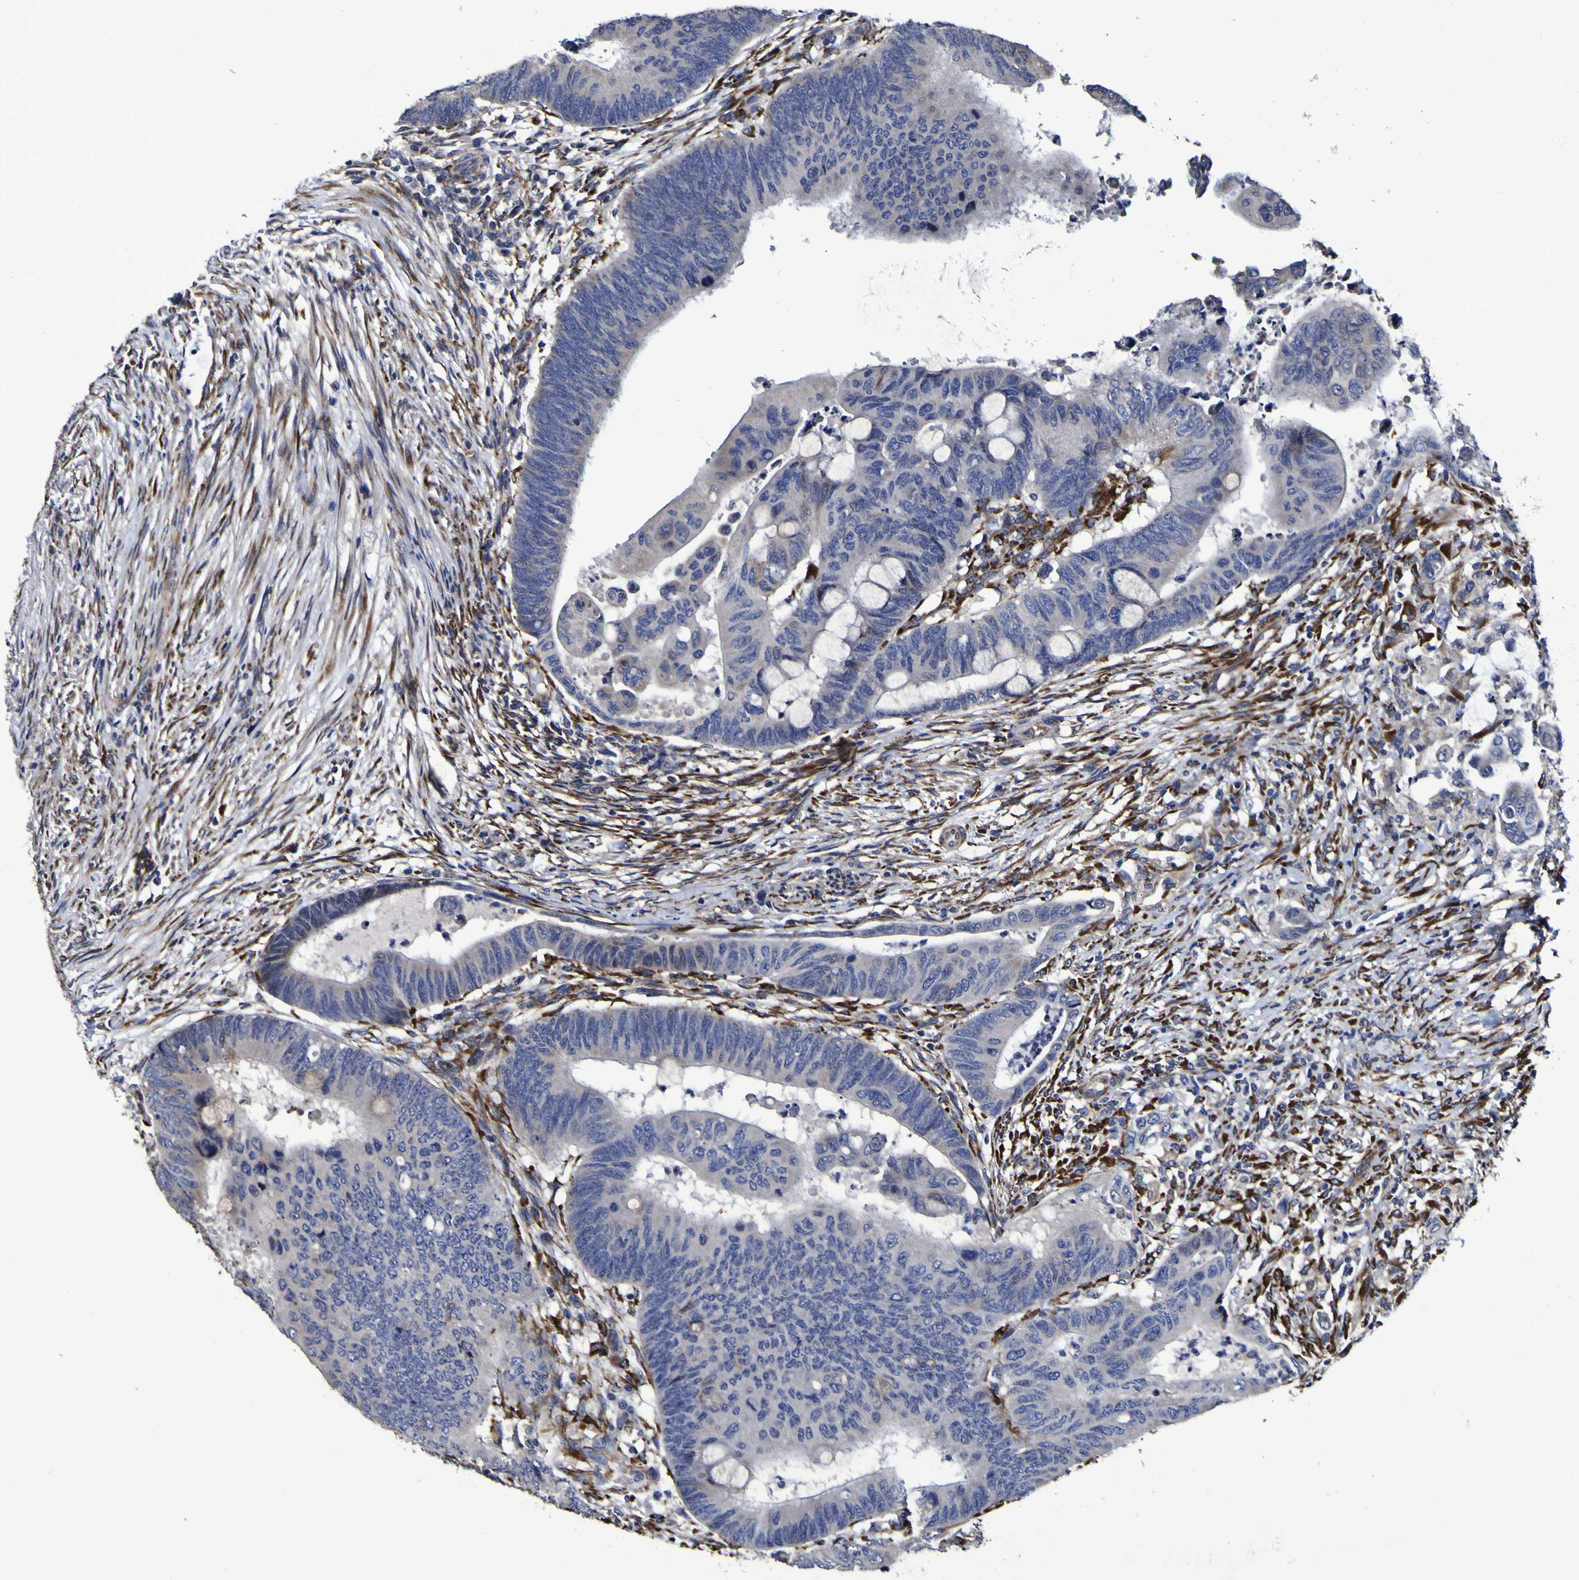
{"staining": {"intensity": "negative", "quantity": "none", "location": "none"}, "tissue": "colorectal cancer", "cell_type": "Tumor cells", "image_type": "cancer", "snomed": [{"axis": "morphology", "description": "Normal tissue, NOS"}, {"axis": "morphology", "description": "Adenocarcinoma, NOS"}, {"axis": "topography", "description": "Rectum"}, {"axis": "topography", "description": "Peripheral nerve tissue"}], "caption": "A micrograph of colorectal cancer (adenocarcinoma) stained for a protein reveals no brown staining in tumor cells.", "gene": "P3H1", "patient": {"sex": "male", "age": 92}}